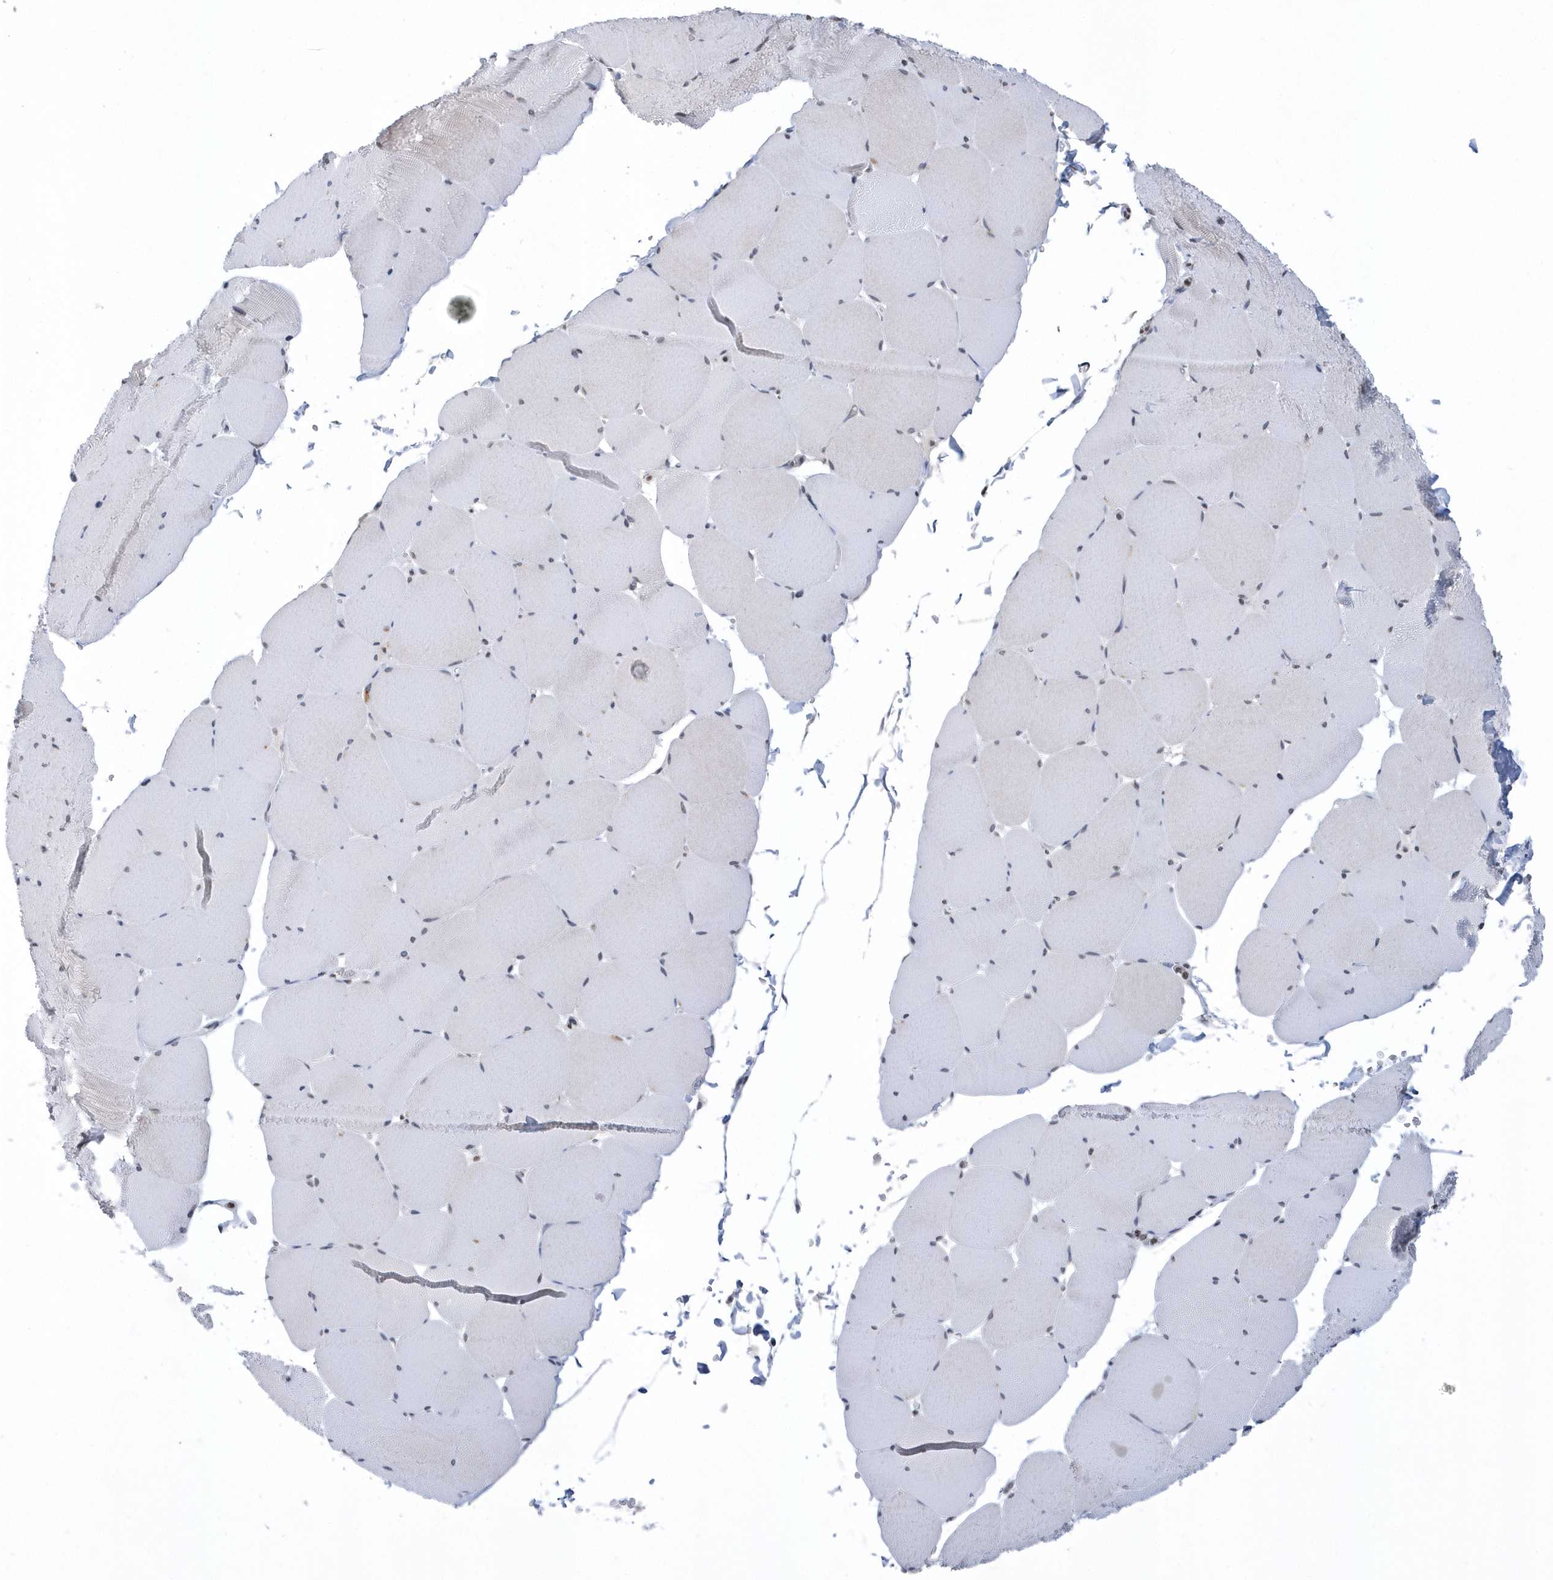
{"staining": {"intensity": "weak", "quantity": "<25%", "location": "cytoplasmic/membranous"}, "tissue": "skeletal muscle", "cell_type": "Myocytes", "image_type": "normal", "snomed": [{"axis": "morphology", "description": "Normal tissue, NOS"}, {"axis": "topography", "description": "Skeletal muscle"}, {"axis": "topography", "description": "Head-Neck"}], "caption": "IHC micrograph of unremarkable skeletal muscle: human skeletal muscle stained with DAB (3,3'-diaminobenzidine) exhibits no significant protein expression in myocytes.", "gene": "VWA5B2", "patient": {"sex": "male", "age": 66}}